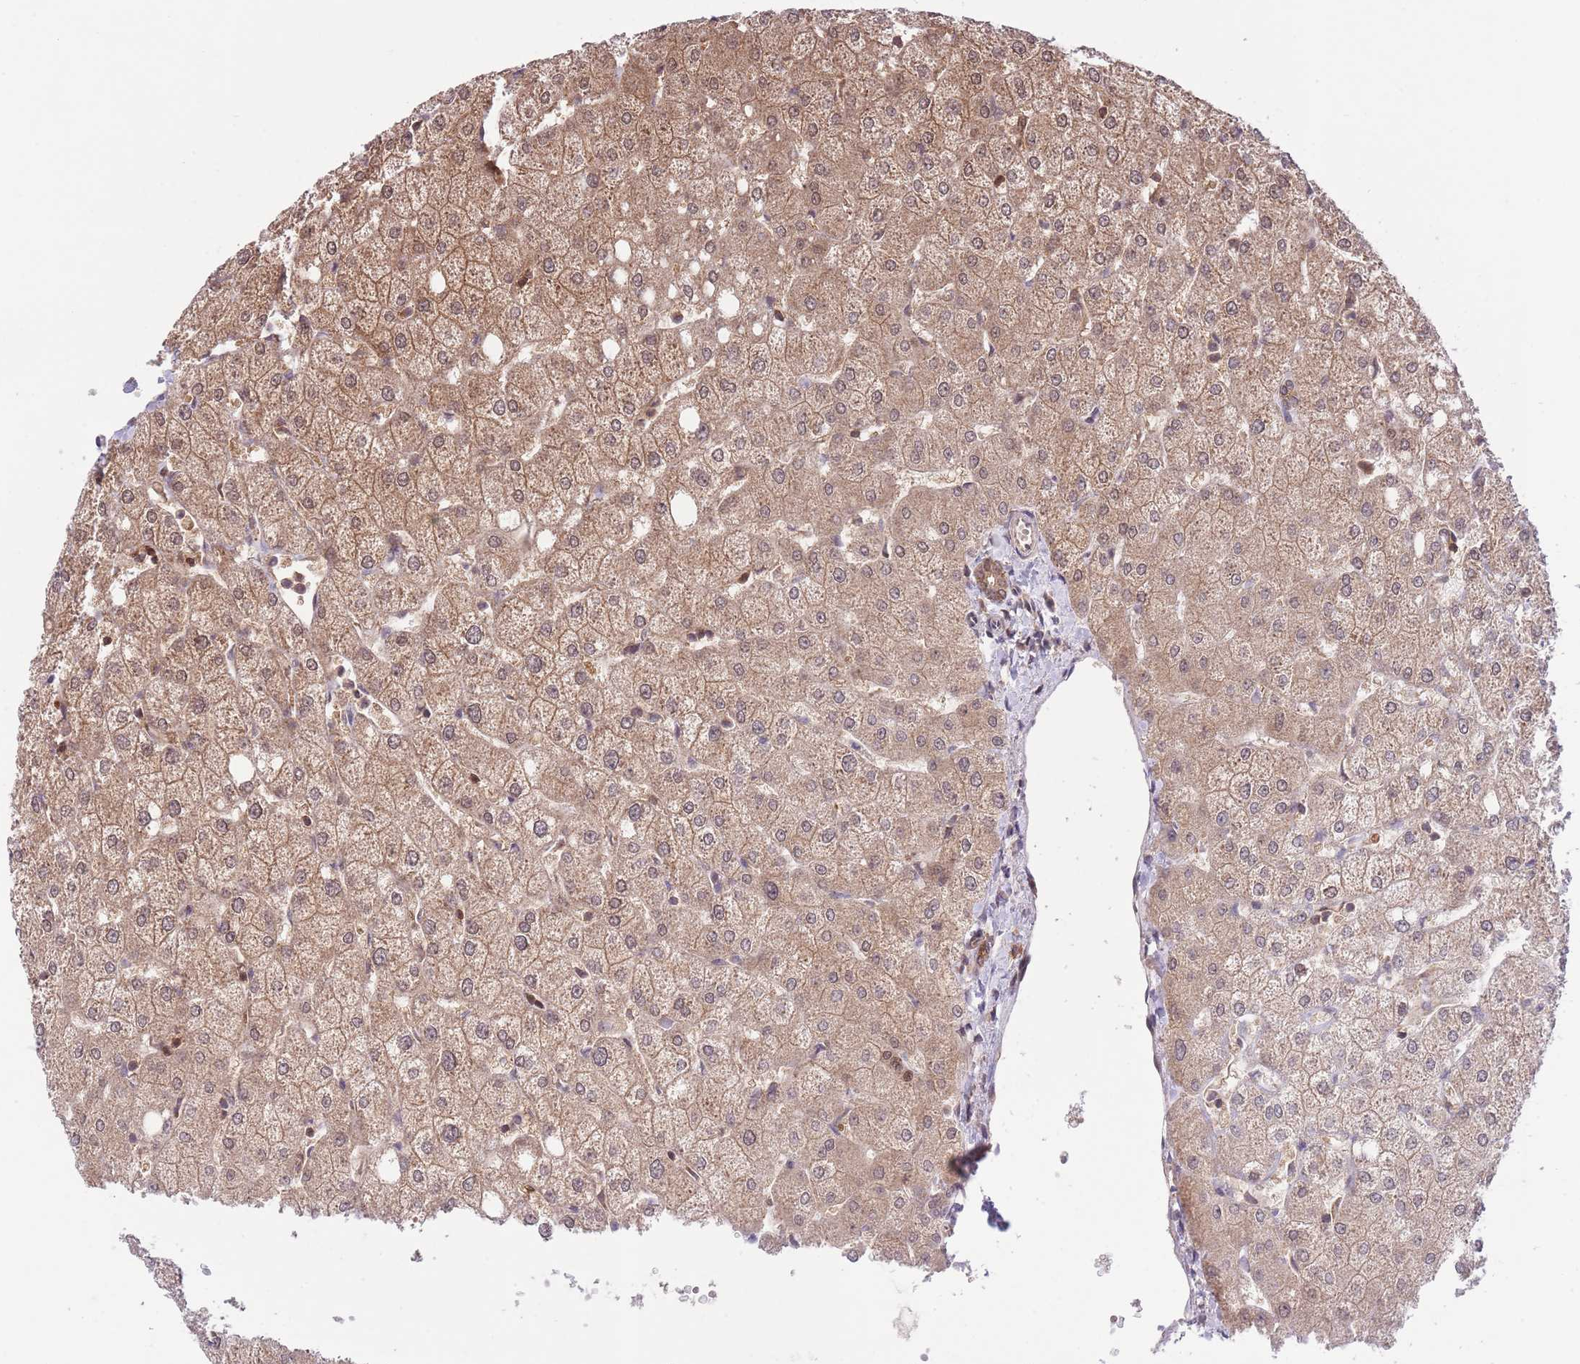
{"staining": {"intensity": "moderate", "quantity": ">75%", "location": "cytoplasmic/membranous,nuclear"}, "tissue": "liver", "cell_type": "Cholangiocytes", "image_type": "normal", "snomed": [{"axis": "morphology", "description": "Normal tissue, NOS"}, {"axis": "topography", "description": "Liver"}], "caption": "Immunohistochemical staining of benign human liver reveals >75% levels of moderate cytoplasmic/membranous,nuclear protein expression in about >75% of cholangiocytes.", "gene": "HDHD2", "patient": {"sex": "female", "age": 54}}